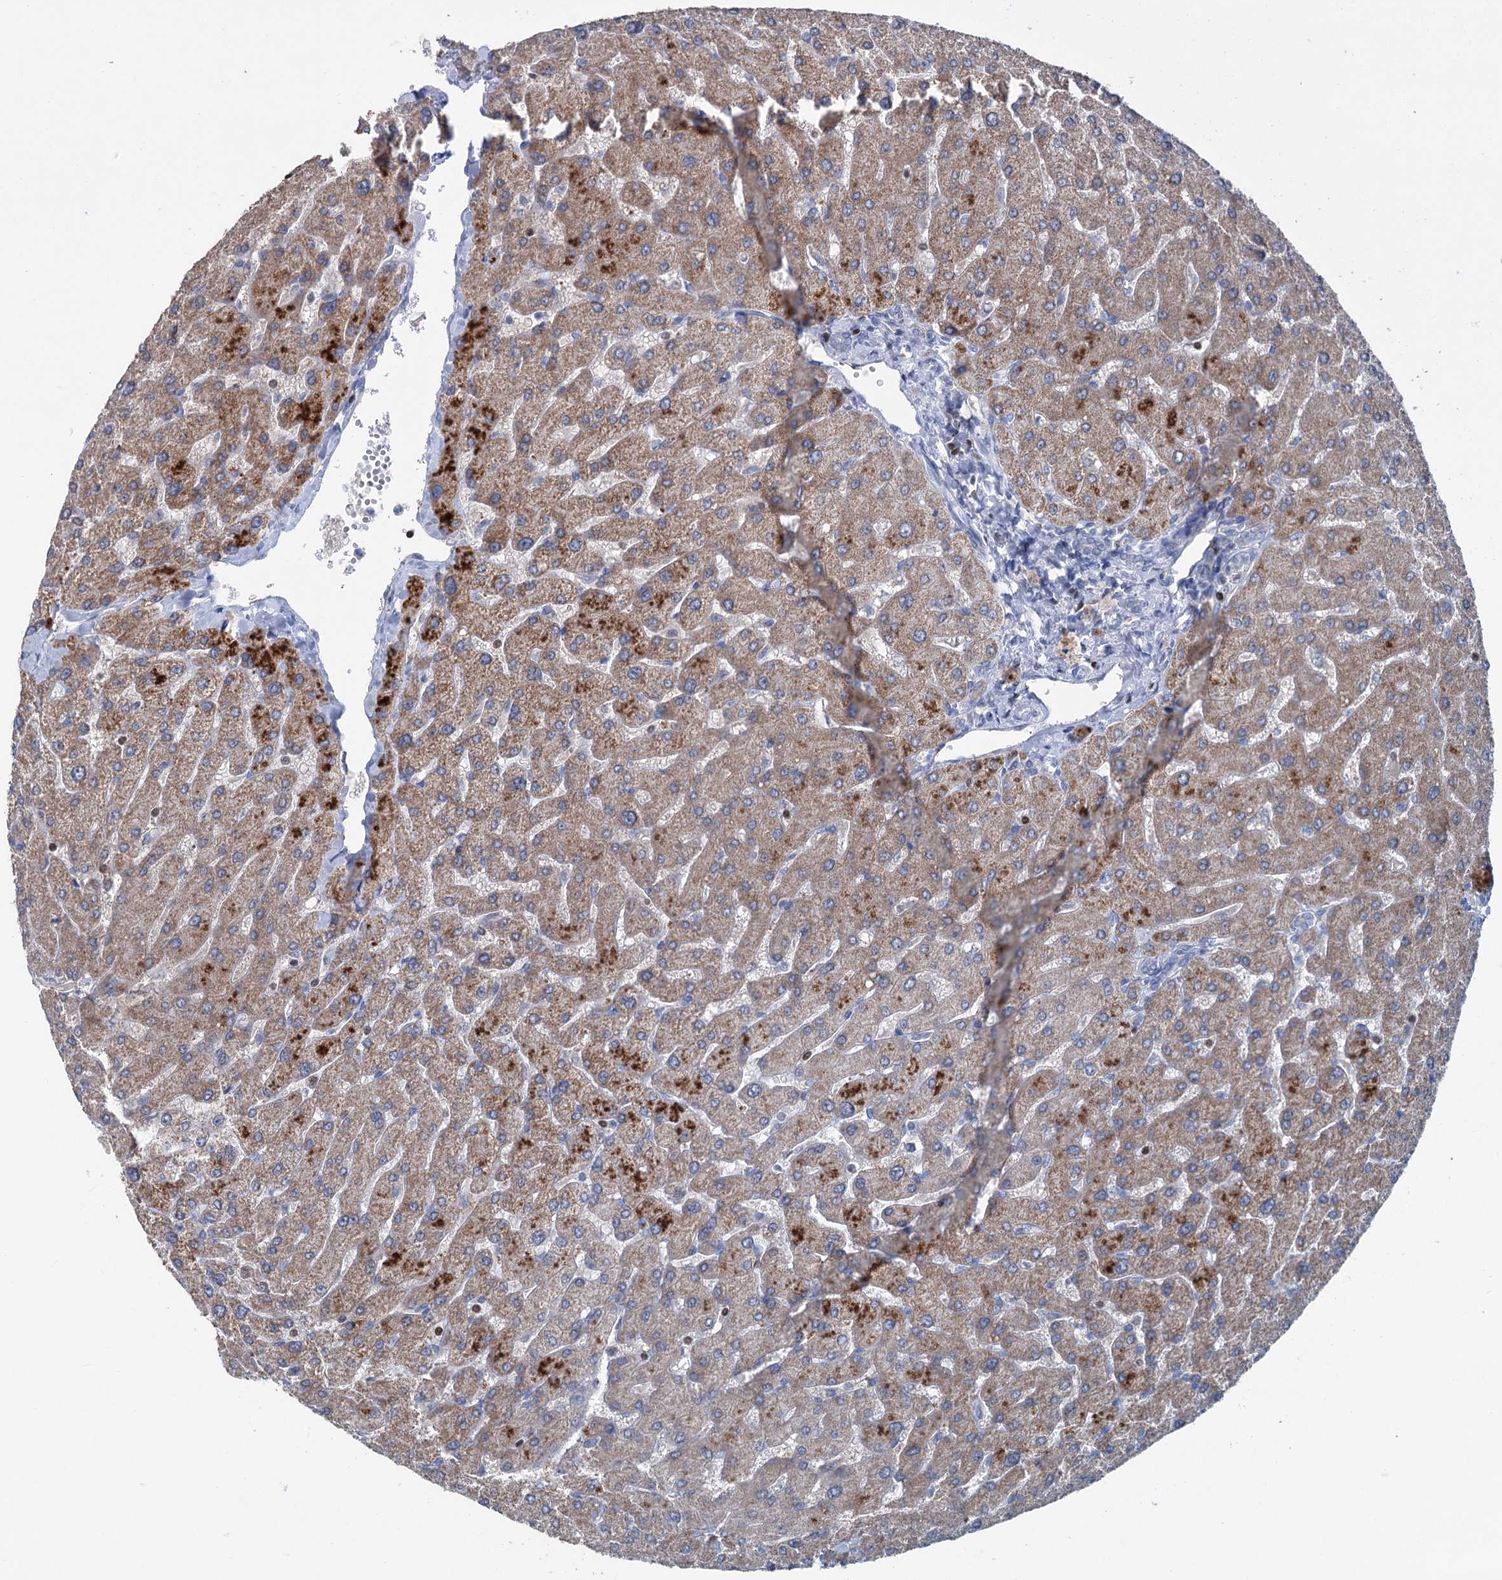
{"staining": {"intensity": "negative", "quantity": "none", "location": "none"}, "tissue": "liver", "cell_type": "Cholangiocytes", "image_type": "normal", "snomed": [{"axis": "morphology", "description": "Normal tissue, NOS"}, {"axis": "topography", "description": "Liver"}], "caption": "A high-resolution histopathology image shows immunohistochemistry (IHC) staining of unremarkable liver, which shows no significant expression in cholangiocytes.", "gene": "ELP4", "patient": {"sex": "male", "age": 55}}